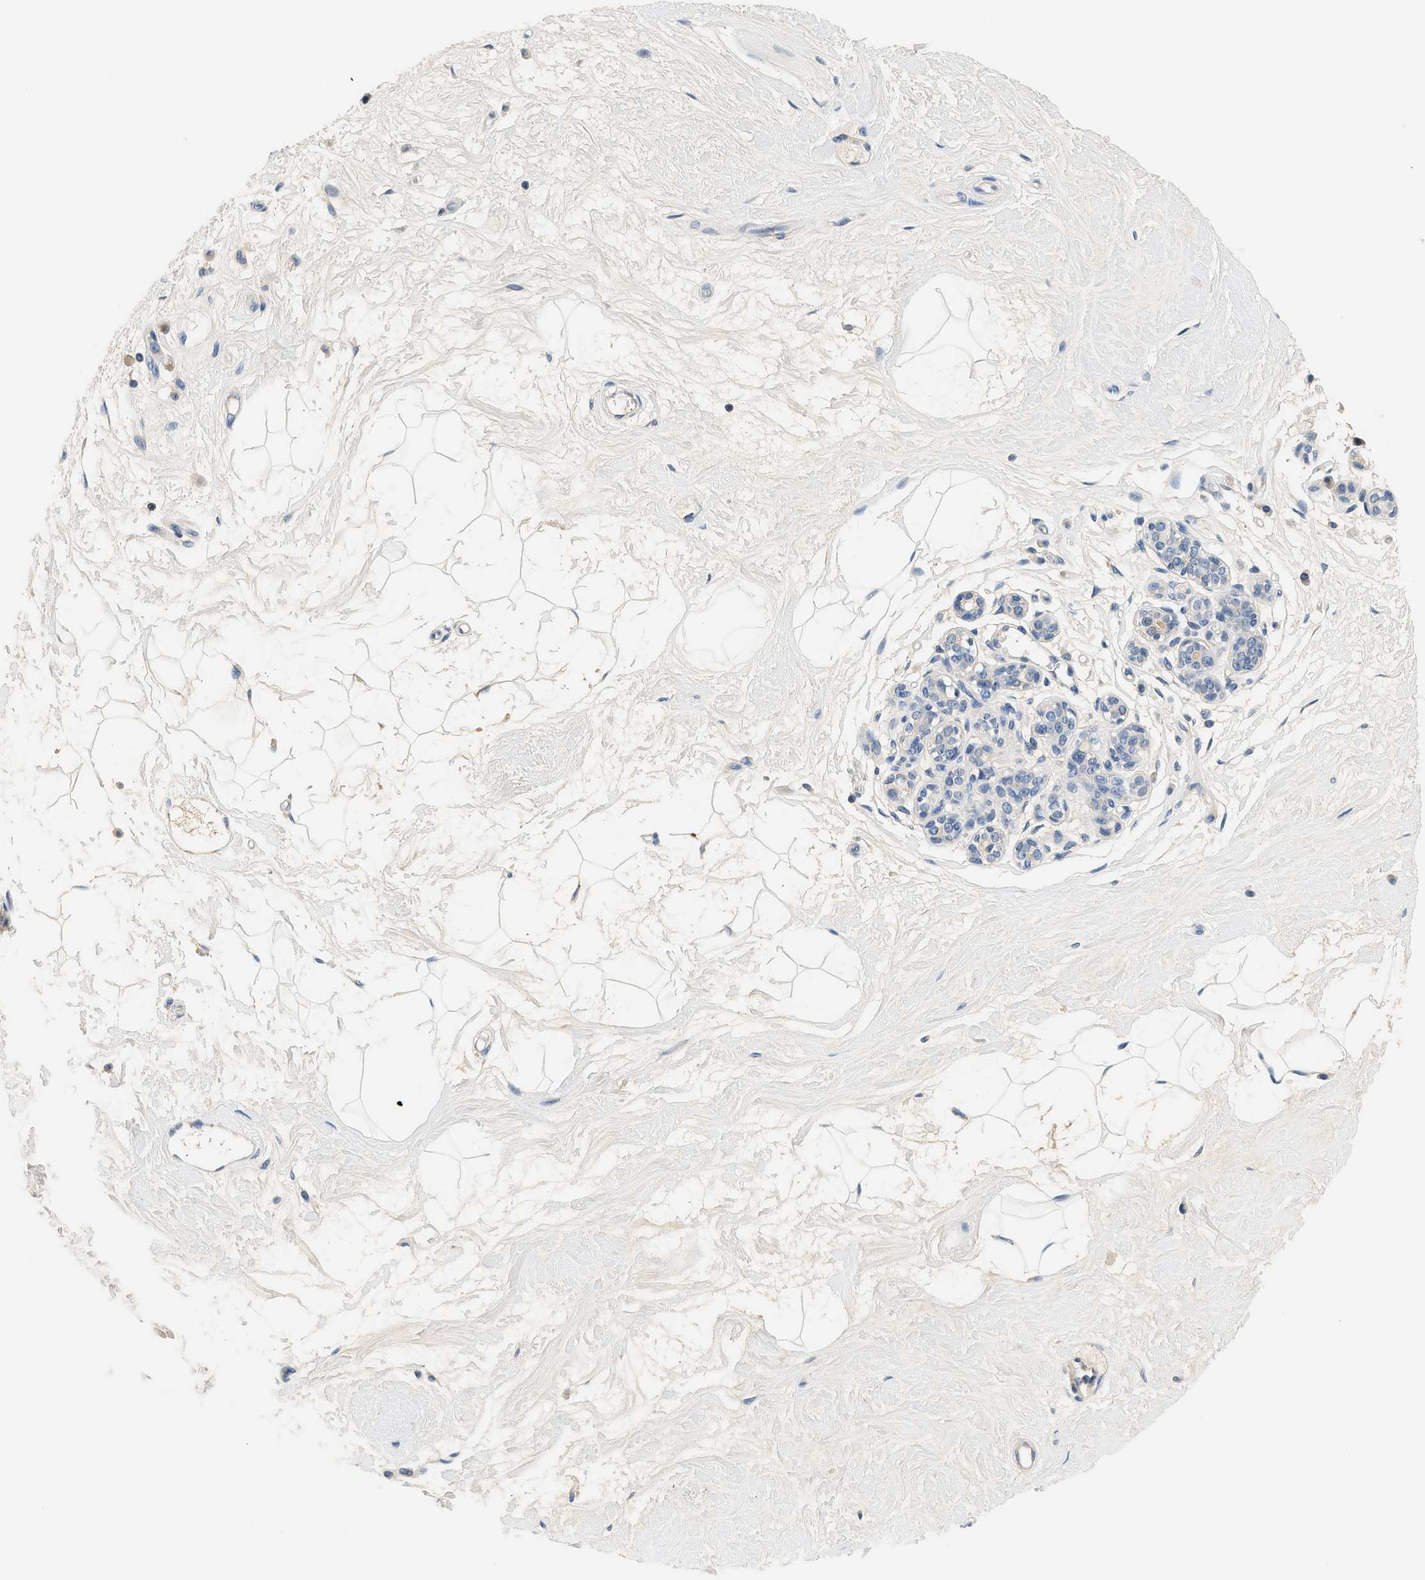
{"staining": {"intensity": "negative", "quantity": "none", "location": "none"}, "tissue": "breast", "cell_type": "Adipocytes", "image_type": "normal", "snomed": [{"axis": "morphology", "description": "Normal tissue, NOS"}, {"axis": "morphology", "description": "Lobular carcinoma"}, {"axis": "topography", "description": "Breast"}], "caption": "Human breast stained for a protein using IHC demonstrates no expression in adipocytes.", "gene": "SLC35E1", "patient": {"sex": "female", "age": 59}}